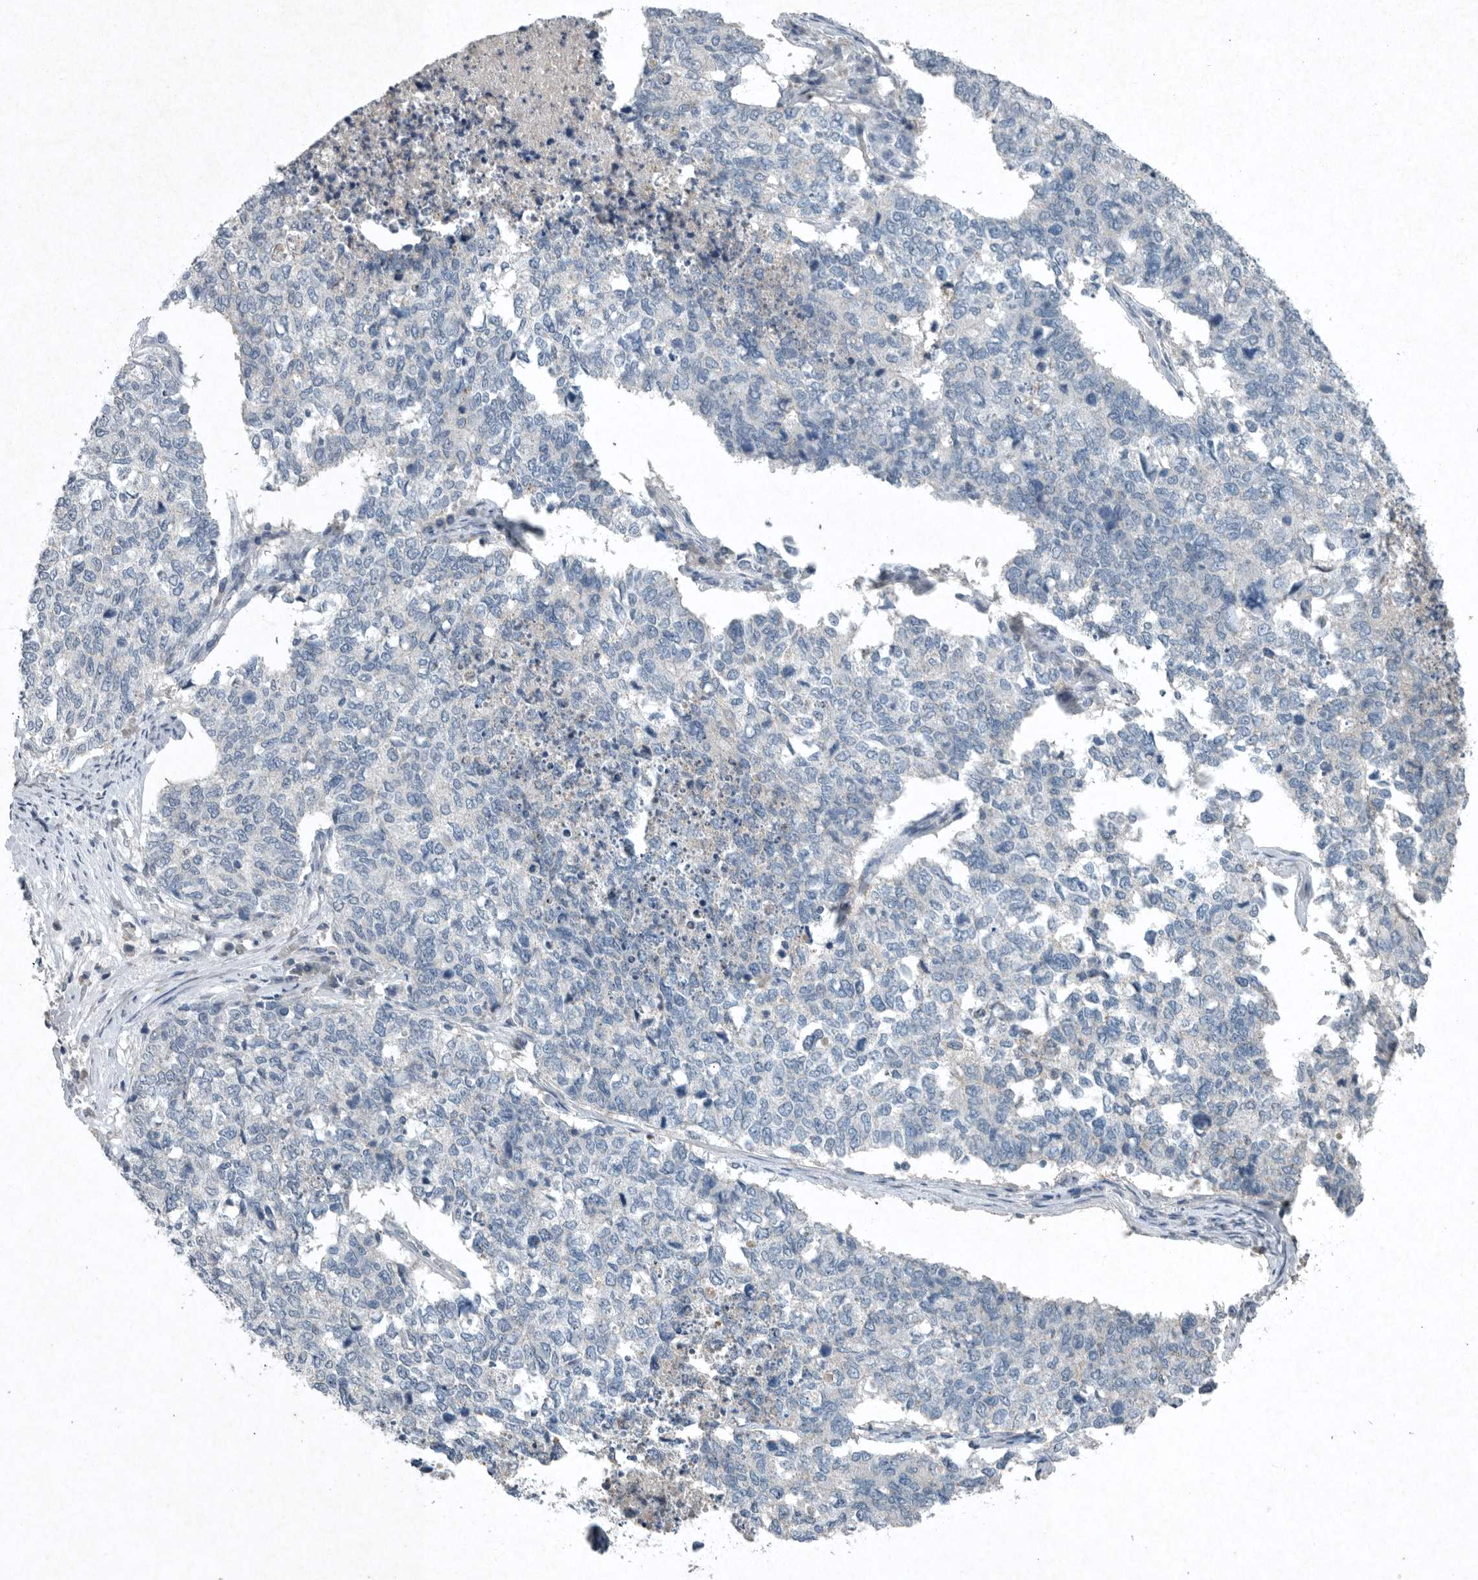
{"staining": {"intensity": "negative", "quantity": "none", "location": "none"}, "tissue": "cervical cancer", "cell_type": "Tumor cells", "image_type": "cancer", "snomed": [{"axis": "morphology", "description": "Squamous cell carcinoma, NOS"}, {"axis": "topography", "description": "Cervix"}], "caption": "Tumor cells are negative for protein expression in human cervical cancer.", "gene": "IL20", "patient": {"sex": "female", "age": 63}}